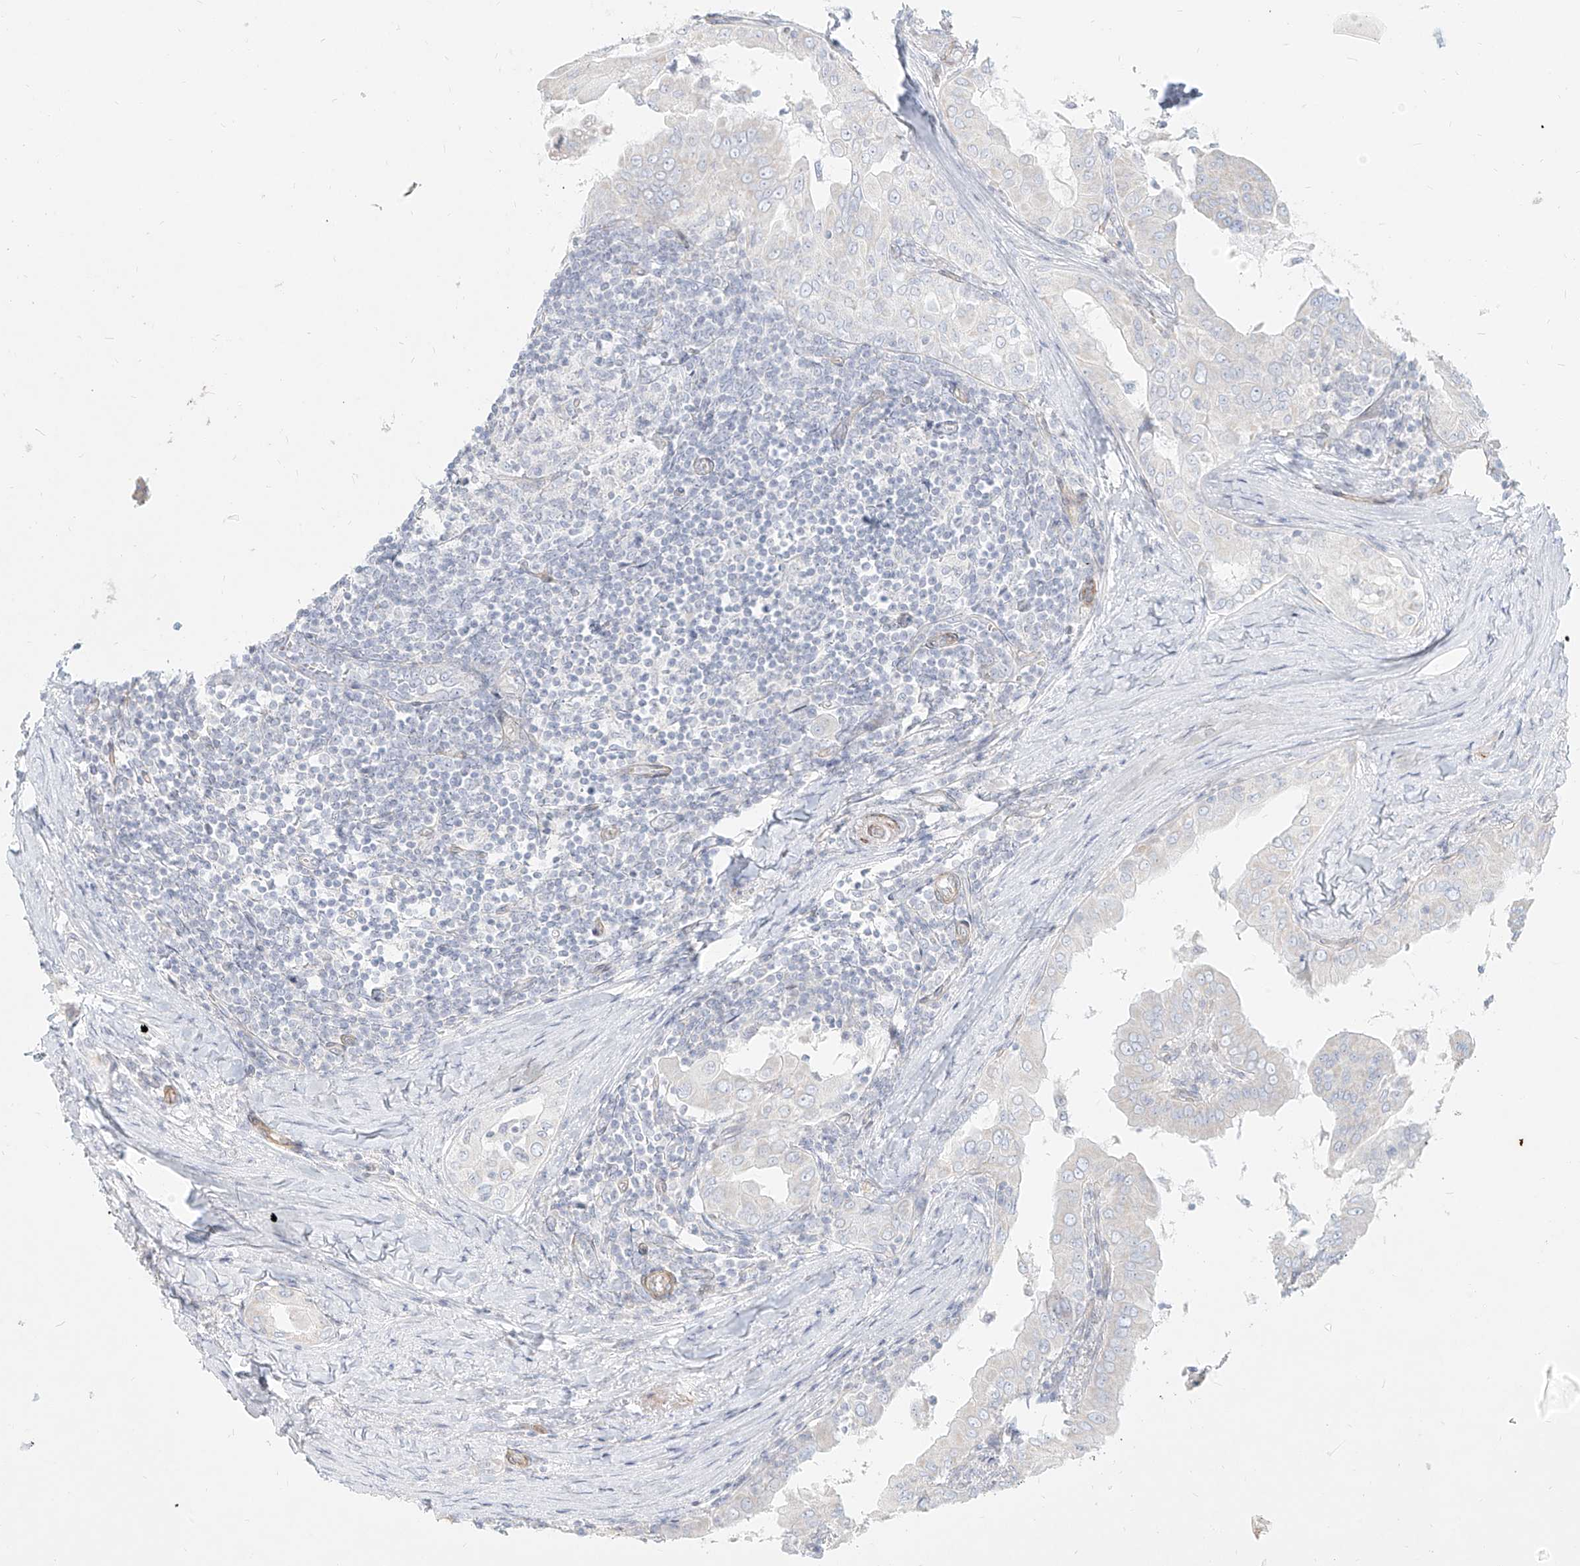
{"staining": {"intensity": "negative", "quantity": "none", "location": "none"}, "tissue": "thyroid cancer", "cell_type": "Tumor cells", "image_type": "cancer", "snomed": [{"axis": "morphology", "description": "Papillary adenocarcinoma, NOS"}, {"axis": "topography", "description": "Thyroid gland"}], "caption": "The immunohistochemistry histopathology image has no significant positivity in tumor cells of thyroid cancer (papillary adenocarcinoma) tissue.", "gene": "ITPKB", "patient": {"sex": "male", "age": 33}}